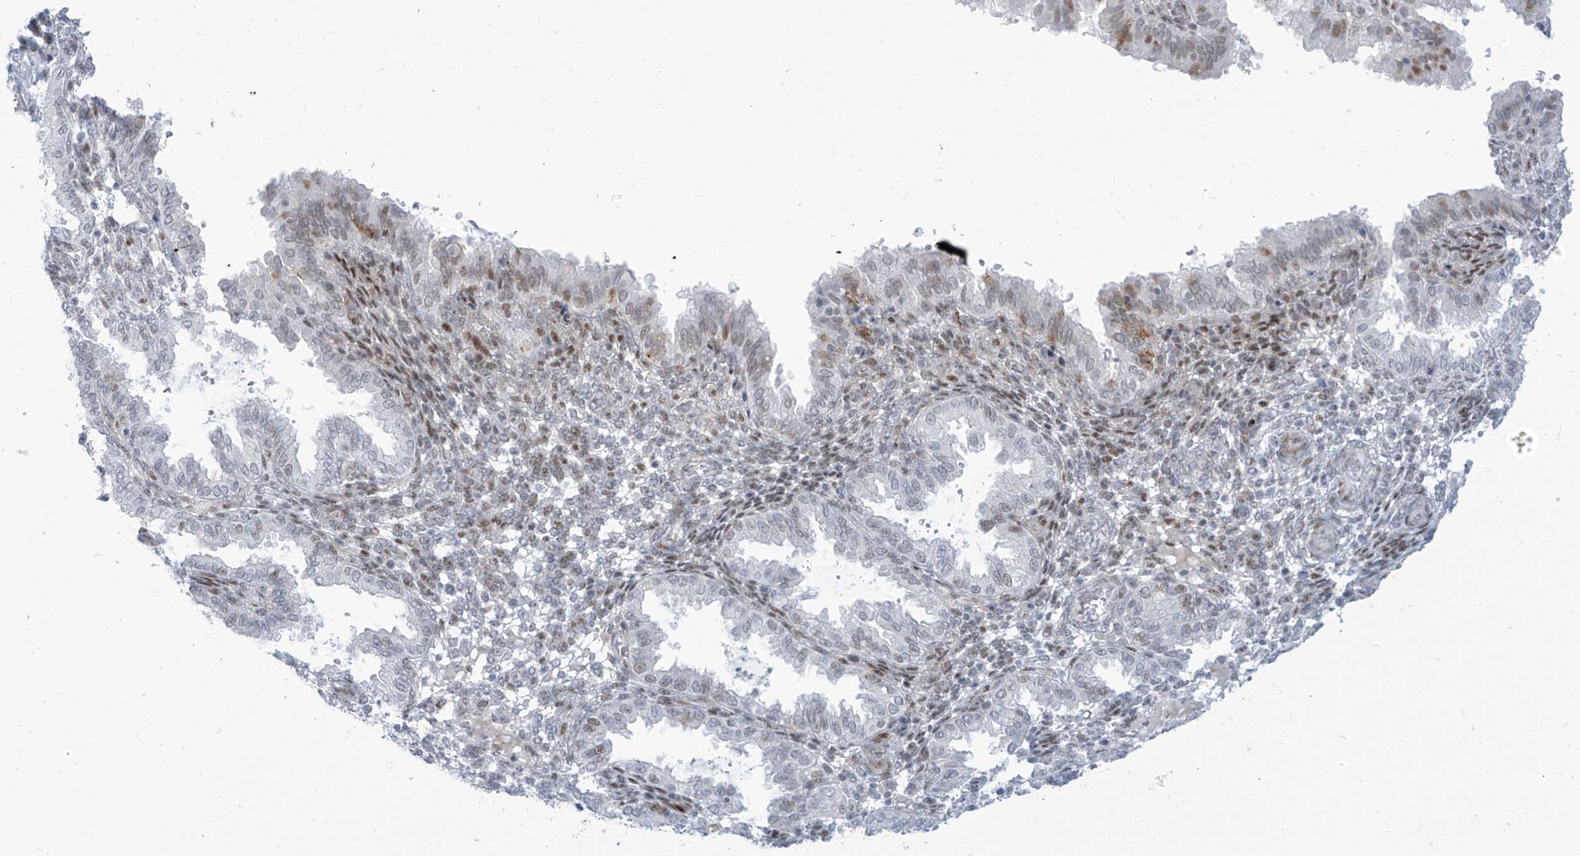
{"staining": {"intensity": "moderate", "quantity": "<25%", "location": "nuclear"}, "tissue": "endometrium", "cell_type": "Cells in endometrial stroma", "image_type": "normal", "snomed": [{"axis": "morphology", "description": "Normal tissue, NOS"}, {"axis": "topography", "description": "Endometrium"}], "caption": "This image exhibits IHC staining of benign human endometrium, with low moderate nuclear positivity in approximately <25% of cells in endometrial stroma.", "gene": "LIN9", "patient": {"sex": "female", "age": 33}}